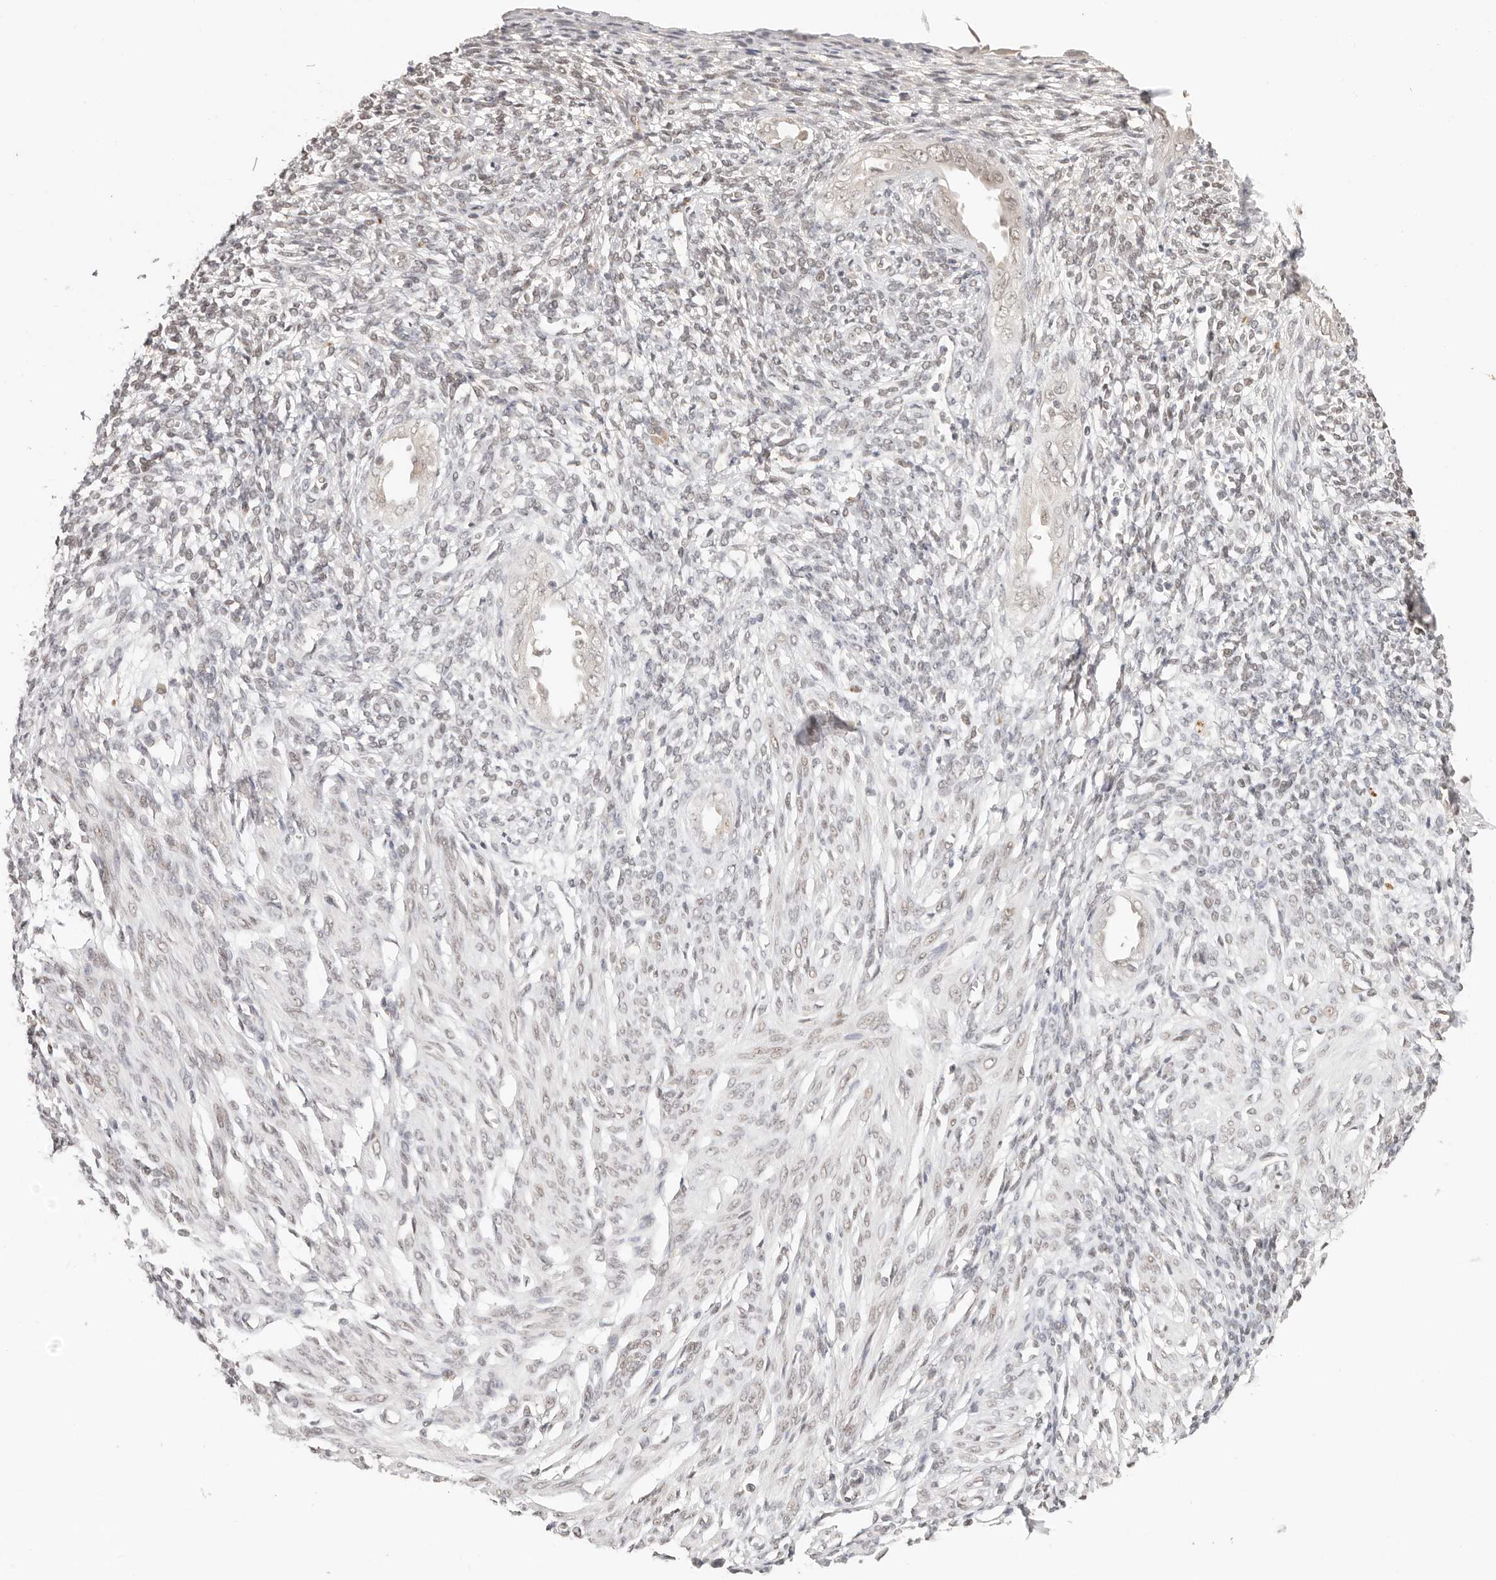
{"staining": {"intensity": "weak", "quantity": "<25%", "location": "nuclear"}, "tissue": "endometrium", "cell_type": "Cells in endometrial stroma", "image_type": "normal", "snomed": [{"axis": "morphology", "description": "Normal tissue, NOS"}, {"axis": "topography", "description": "Endometrium"}], "caption": "Image shows no significant protein staining in cells in endometrial stroma of normal endometrium. (Brightfield microscopy of DAB (3,3'-diaminobenzidine) IHC at high magnification).", "gene": "RFC3", "patient": {"sex": "female", "age": 66}}